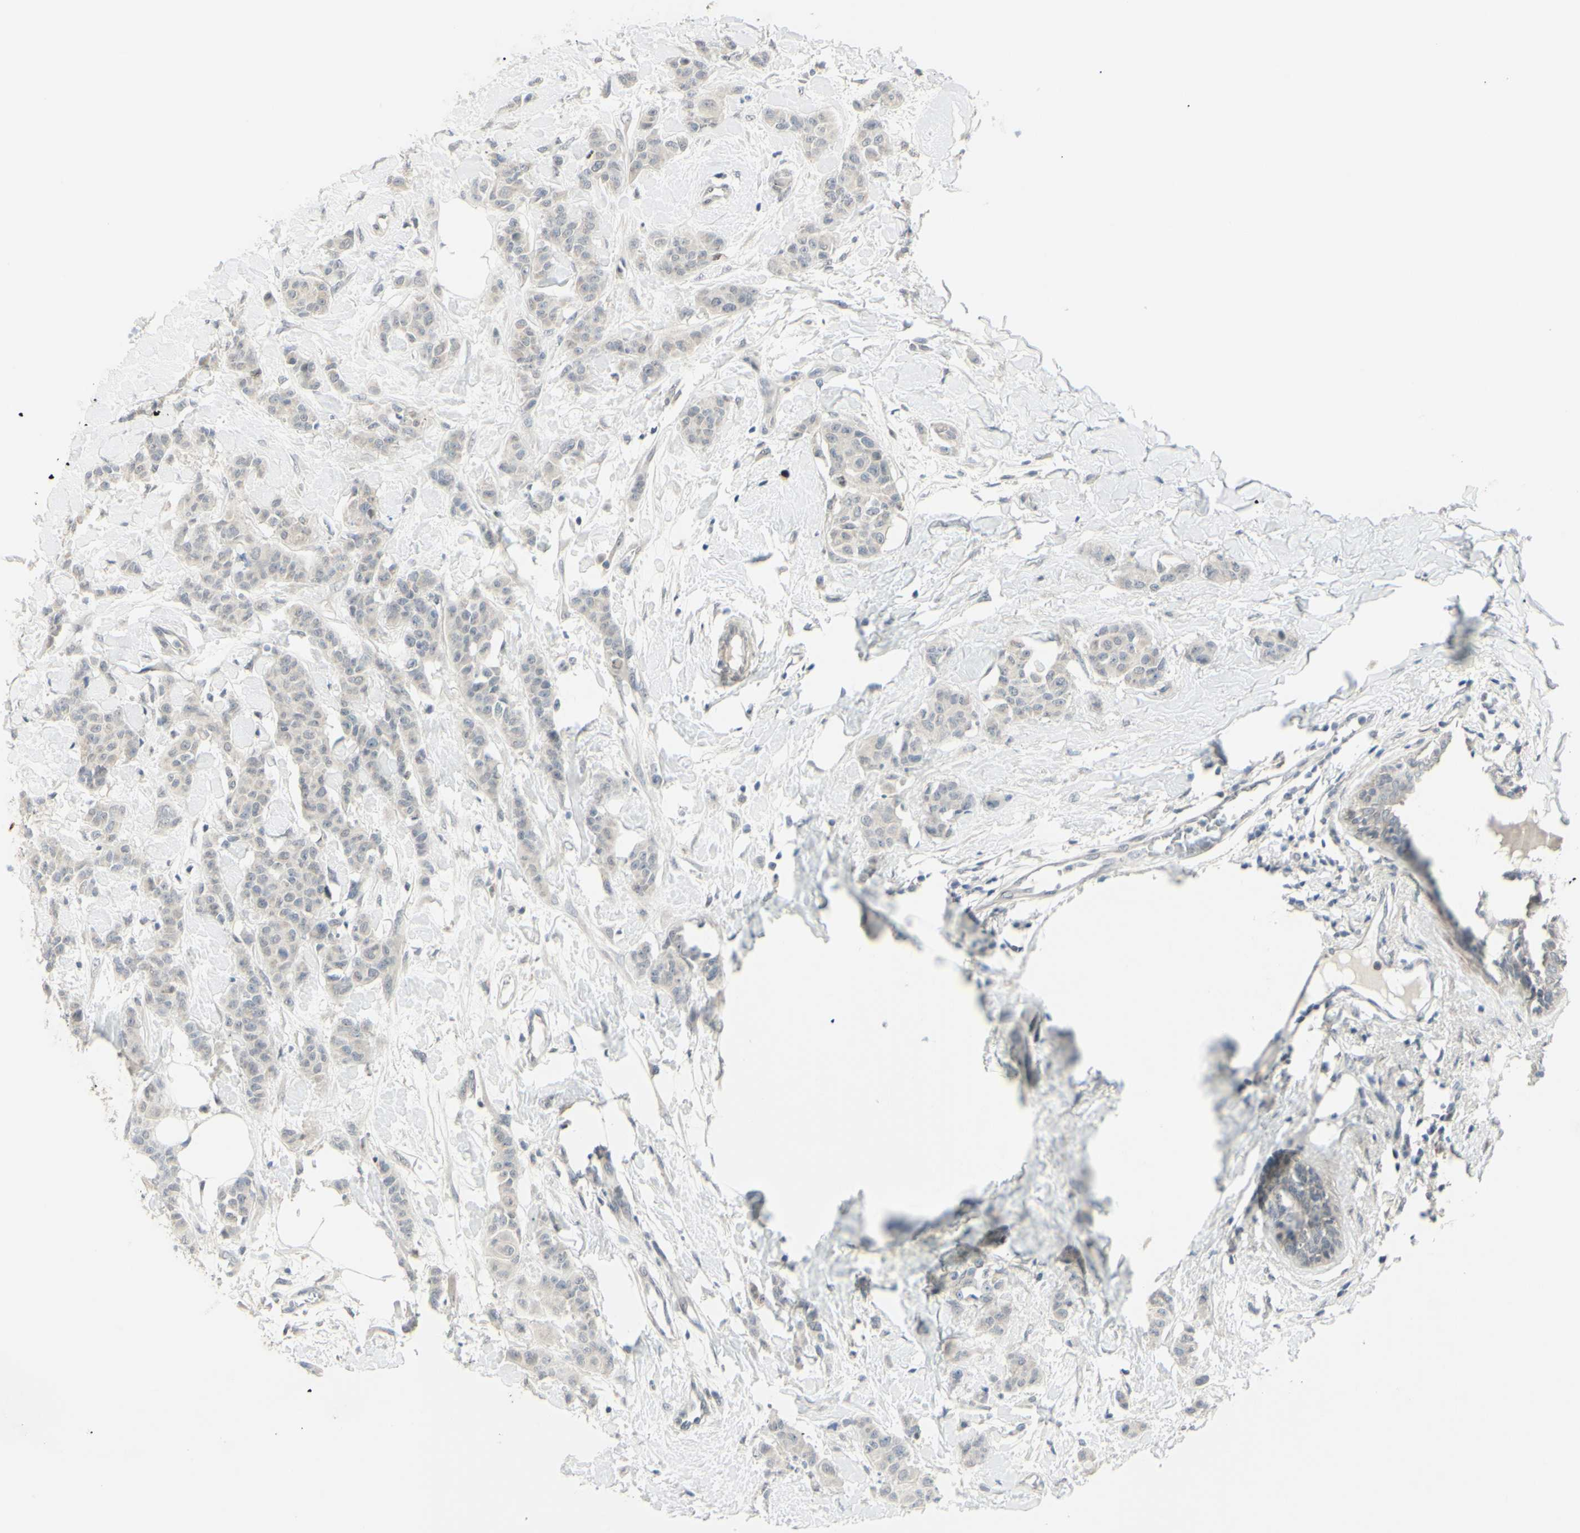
{"staining": {"intensity": "weak", "quantity": "25%-75%", "location": "cytoplasmic/membranous"}, "tissue": "breast cancer", "cell_type": "Tumor cells", "image_type": "cancer", "snomed": [{"axis": "morphology", "description": "Normal tissue, NOS"}, {"axis": "morphology", "description": "Duct carcinoma"}, {"axis": "topography", "description": "Breast"}], "caption": "Tumor cells reveal low levels of weak cytoplasmic/membranous expression in about 25%-75% of cells in human breast intraductal carcinoma.", "gene": "ETNK1", "patient": {"sex": "female", "age": 40}}